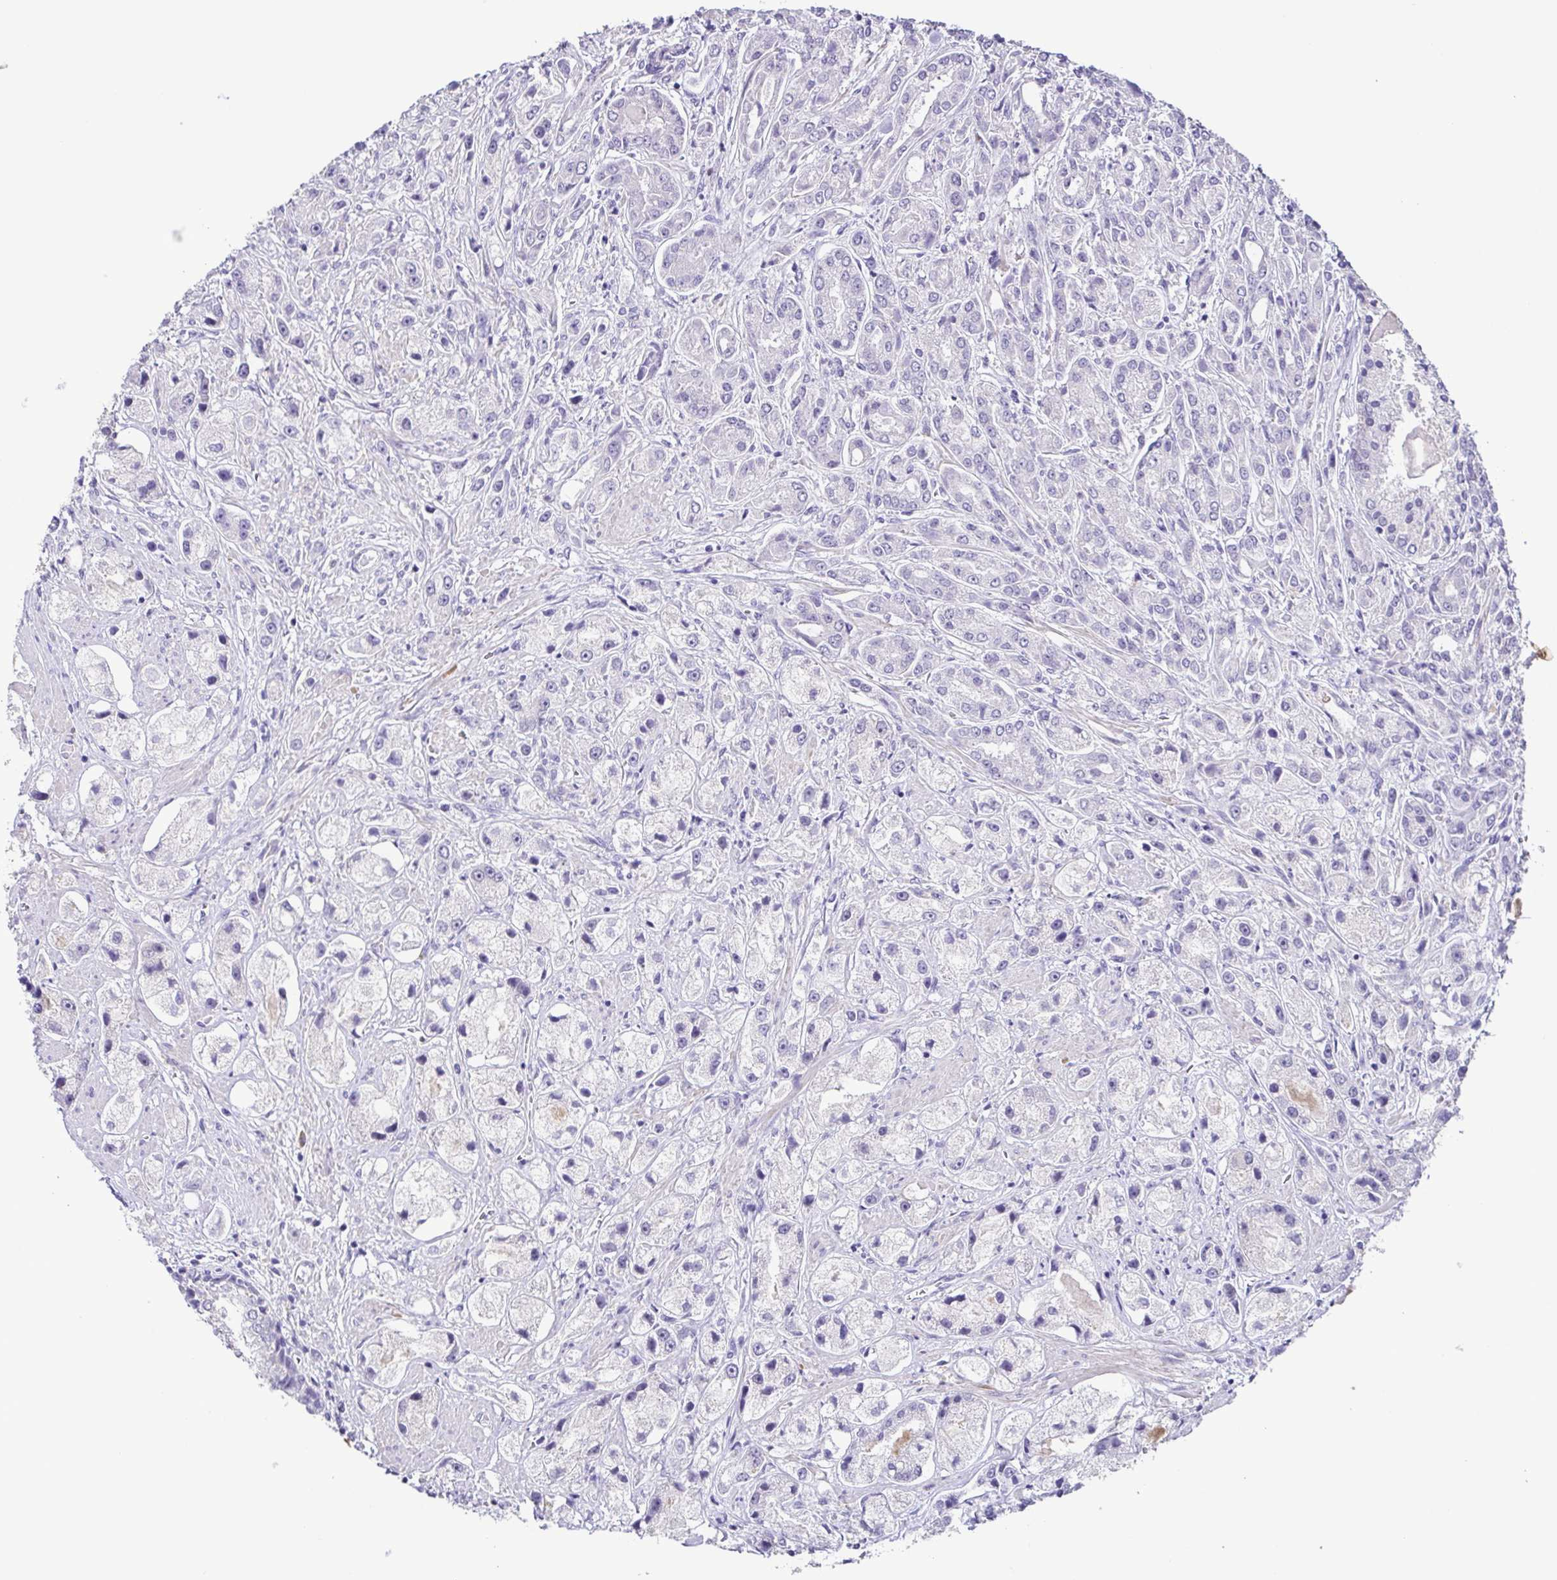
{"staining": {"intensity": "negative", "quantity": "none", "location": "none"}, "tissue": "prostate cancer", "cell_type": "Tumor cells", "image_type": "cancer", "snomed": [{"axis": "morphology", "description": "Adenocarcinoma, High grade"}, {"axis": "topography", "description": "Prostate"}], "caption": "This is an immunohistochemistry photomicrograph of prostate cancer (high-grade adenocarcinoma). There is no staining in tumor cells.", "gene": "TERT", "patient": {"sex": "male", "age": 67}}